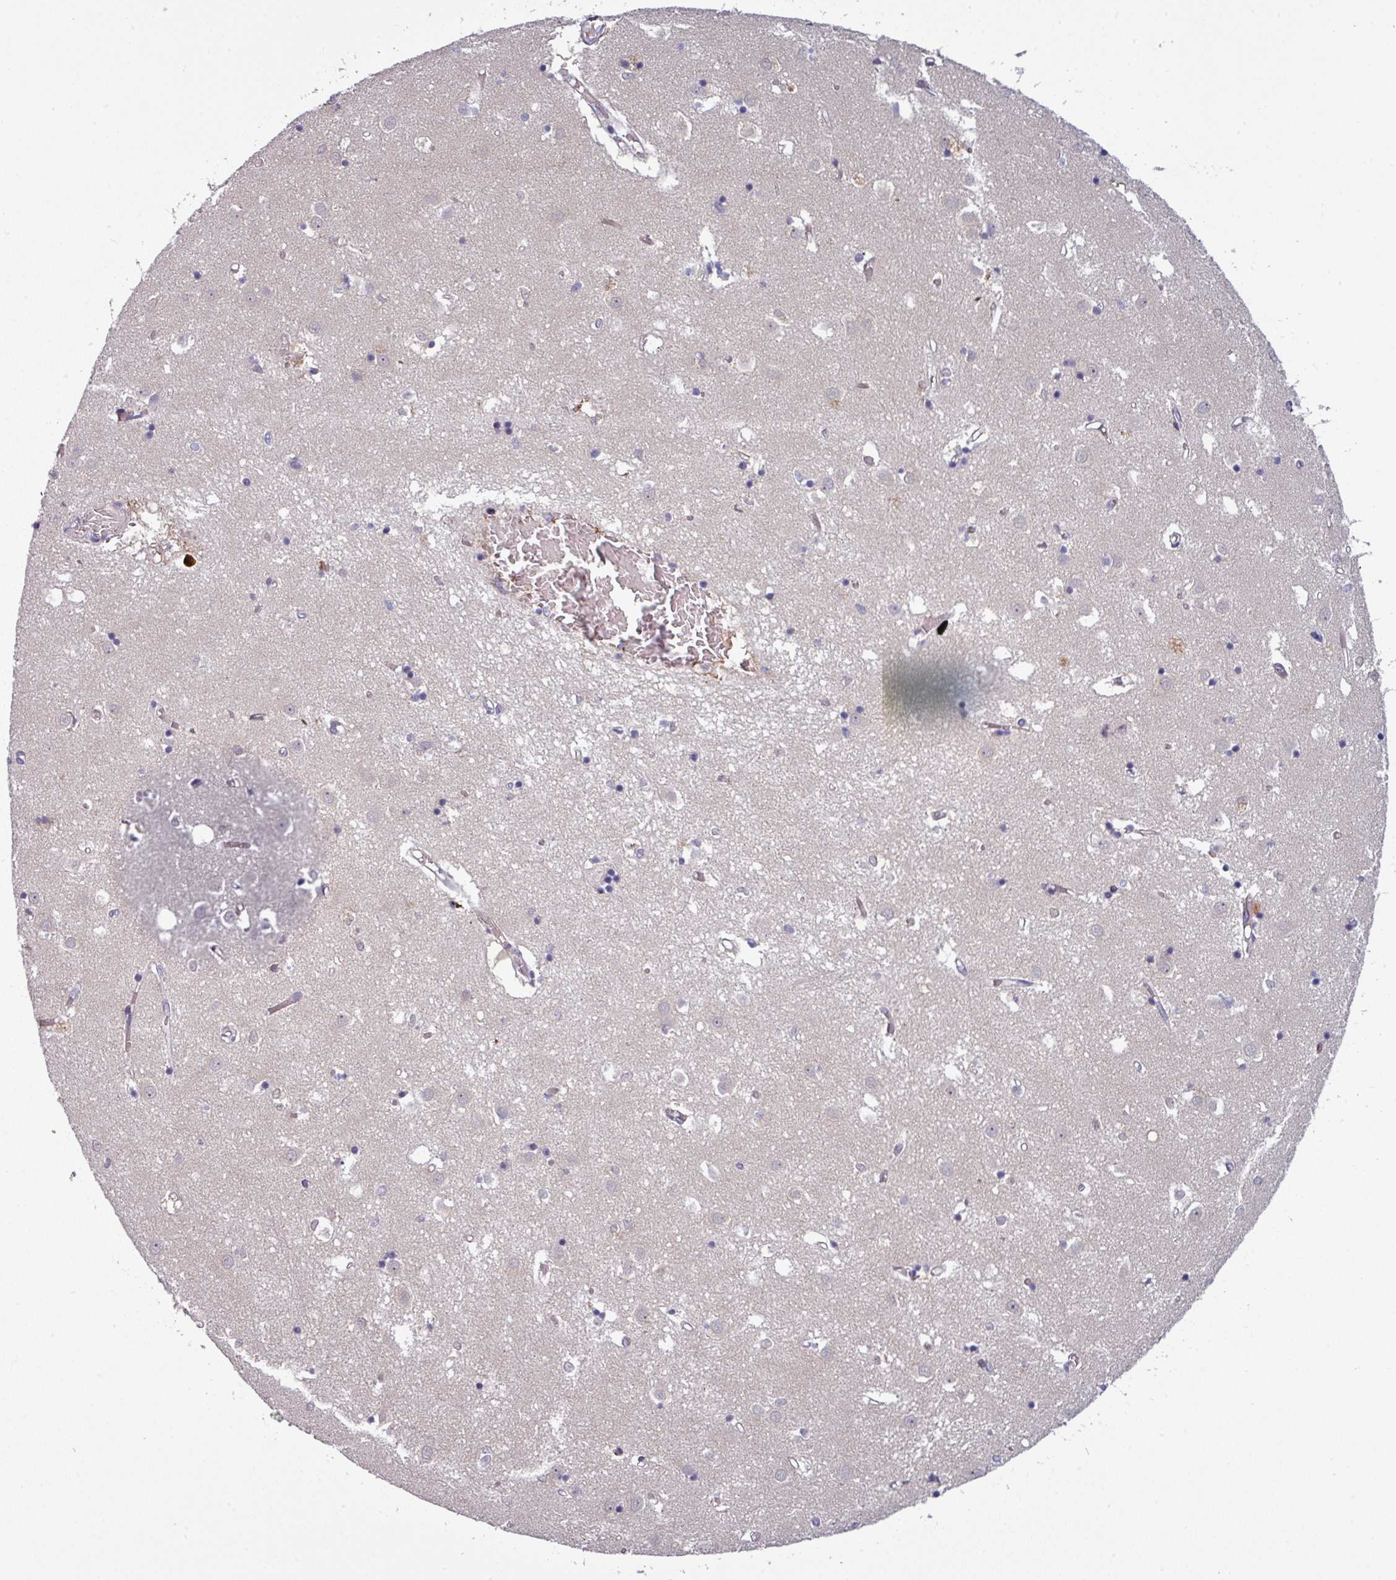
{"staining": {"intensity": "weak", "quantity": "<25%", "location": "nuclear"}, "tissue": "caudate", "cell_type": "Glial cells", "image_type": "normal", "snomed": [{"axis": "morphology", "description": "Normal tissue, NOS"}, {"axis": "topography", "description": "Lateral ventricle wall"}], "caption": "Protein analysis of normal caudate demonstrates no significant positivity in glial cells. (Stains: DAB (3,3'-diaminobenzidine) immunohistochemistry (IHC) with hematoxylin counter stain, Microscopy: brightfield microscopy at high magnification).", "gene": "PRAMEF12", "patient": {"sex": "male", "age": 70}}